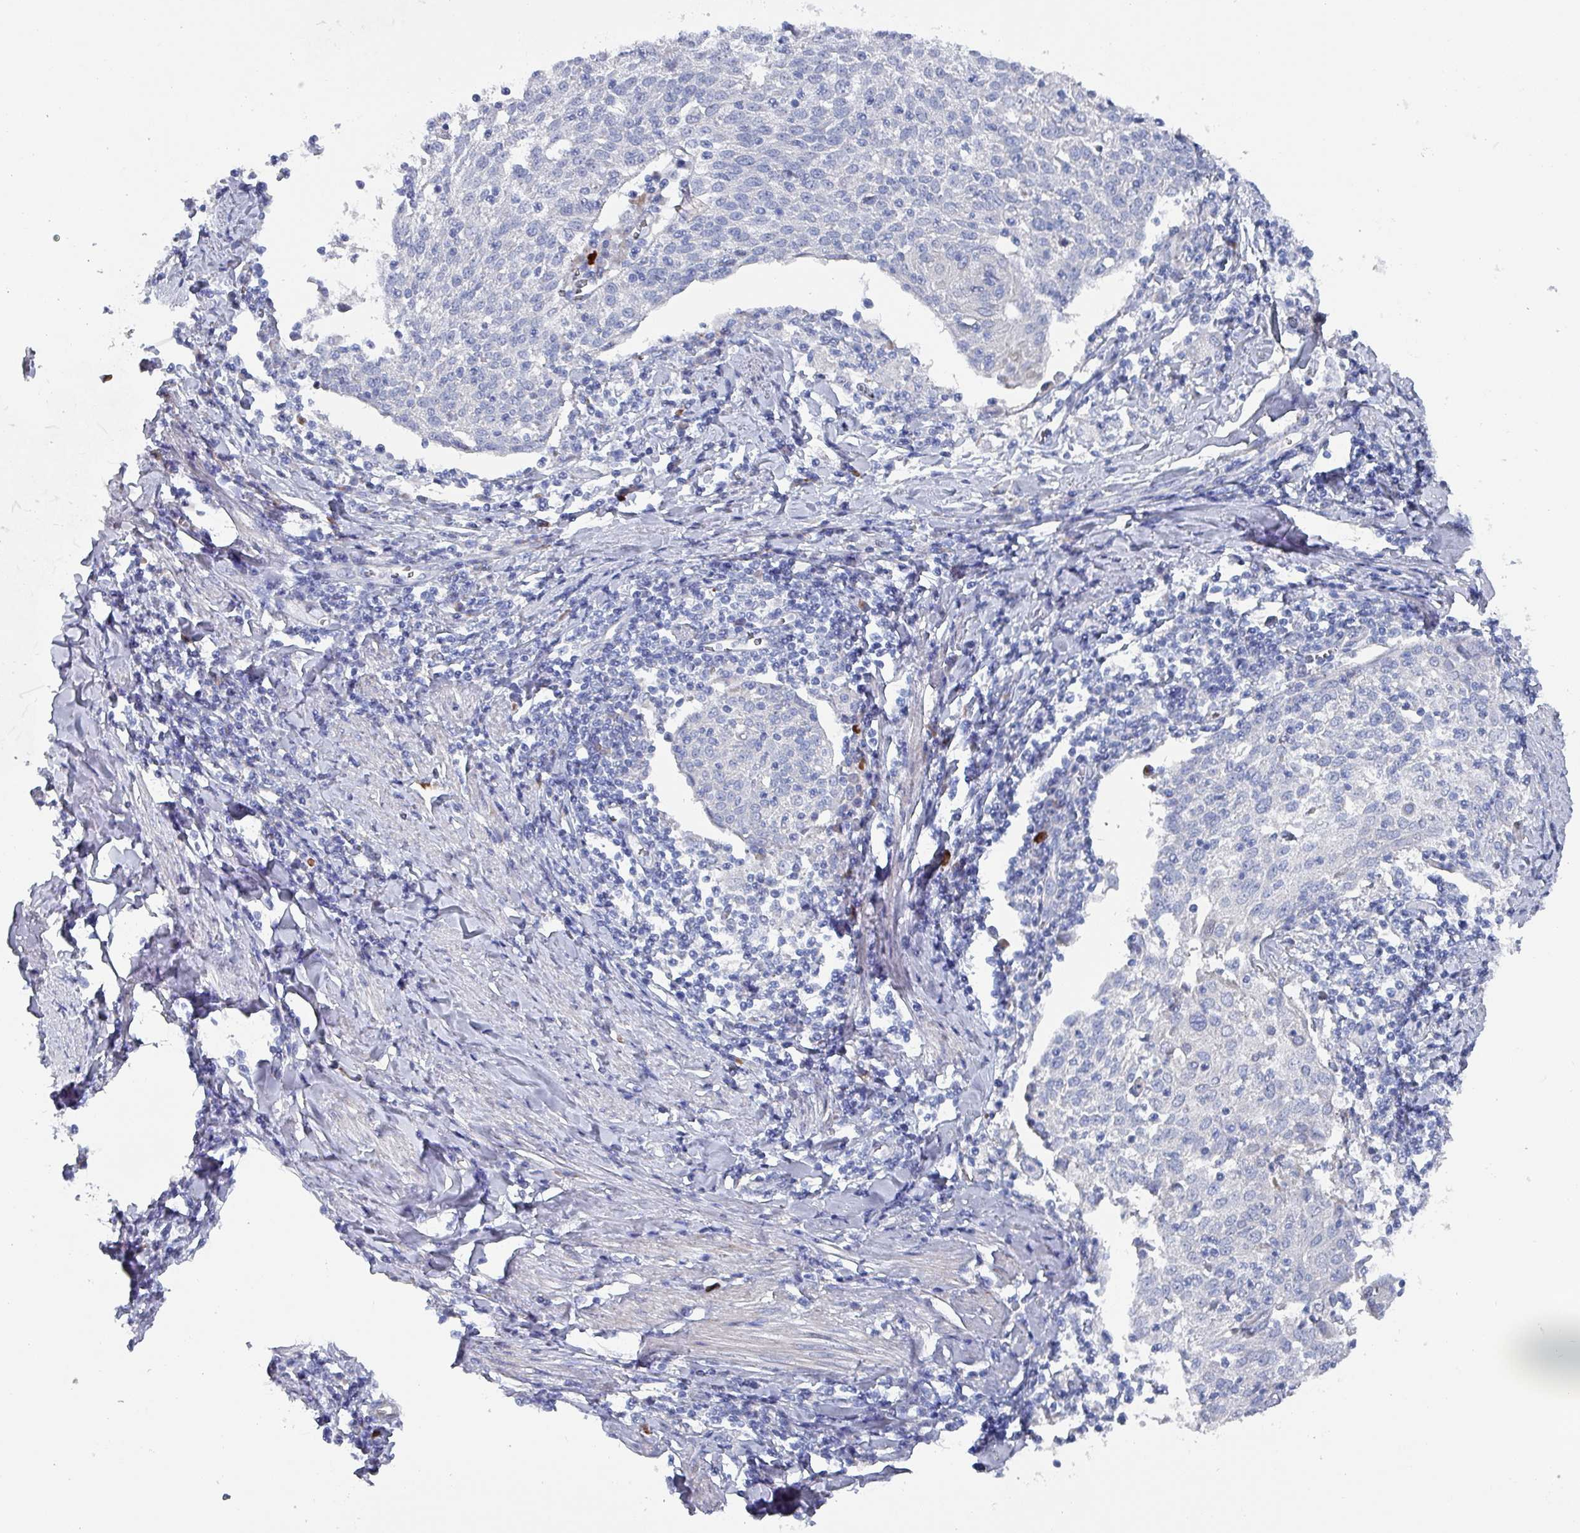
{"staining": {"intensity": "negative", "quantity": "none", "location": "none"}, "tissue": "cervical cancer", "cell_type": "Tumor cells", "image_type": "cancer", "snomed": [{"axis": "morphology", "description": "Squamous cell carcinoma, NOS"}, {"axis": "topography", "description": "Cervix"}], "caption": "Immunohistochemical staining of human cervical cancer displays no significant positivity in tumor cells.", "gene": "DRD5", "patient": {"sex": "female", "age": 52}}